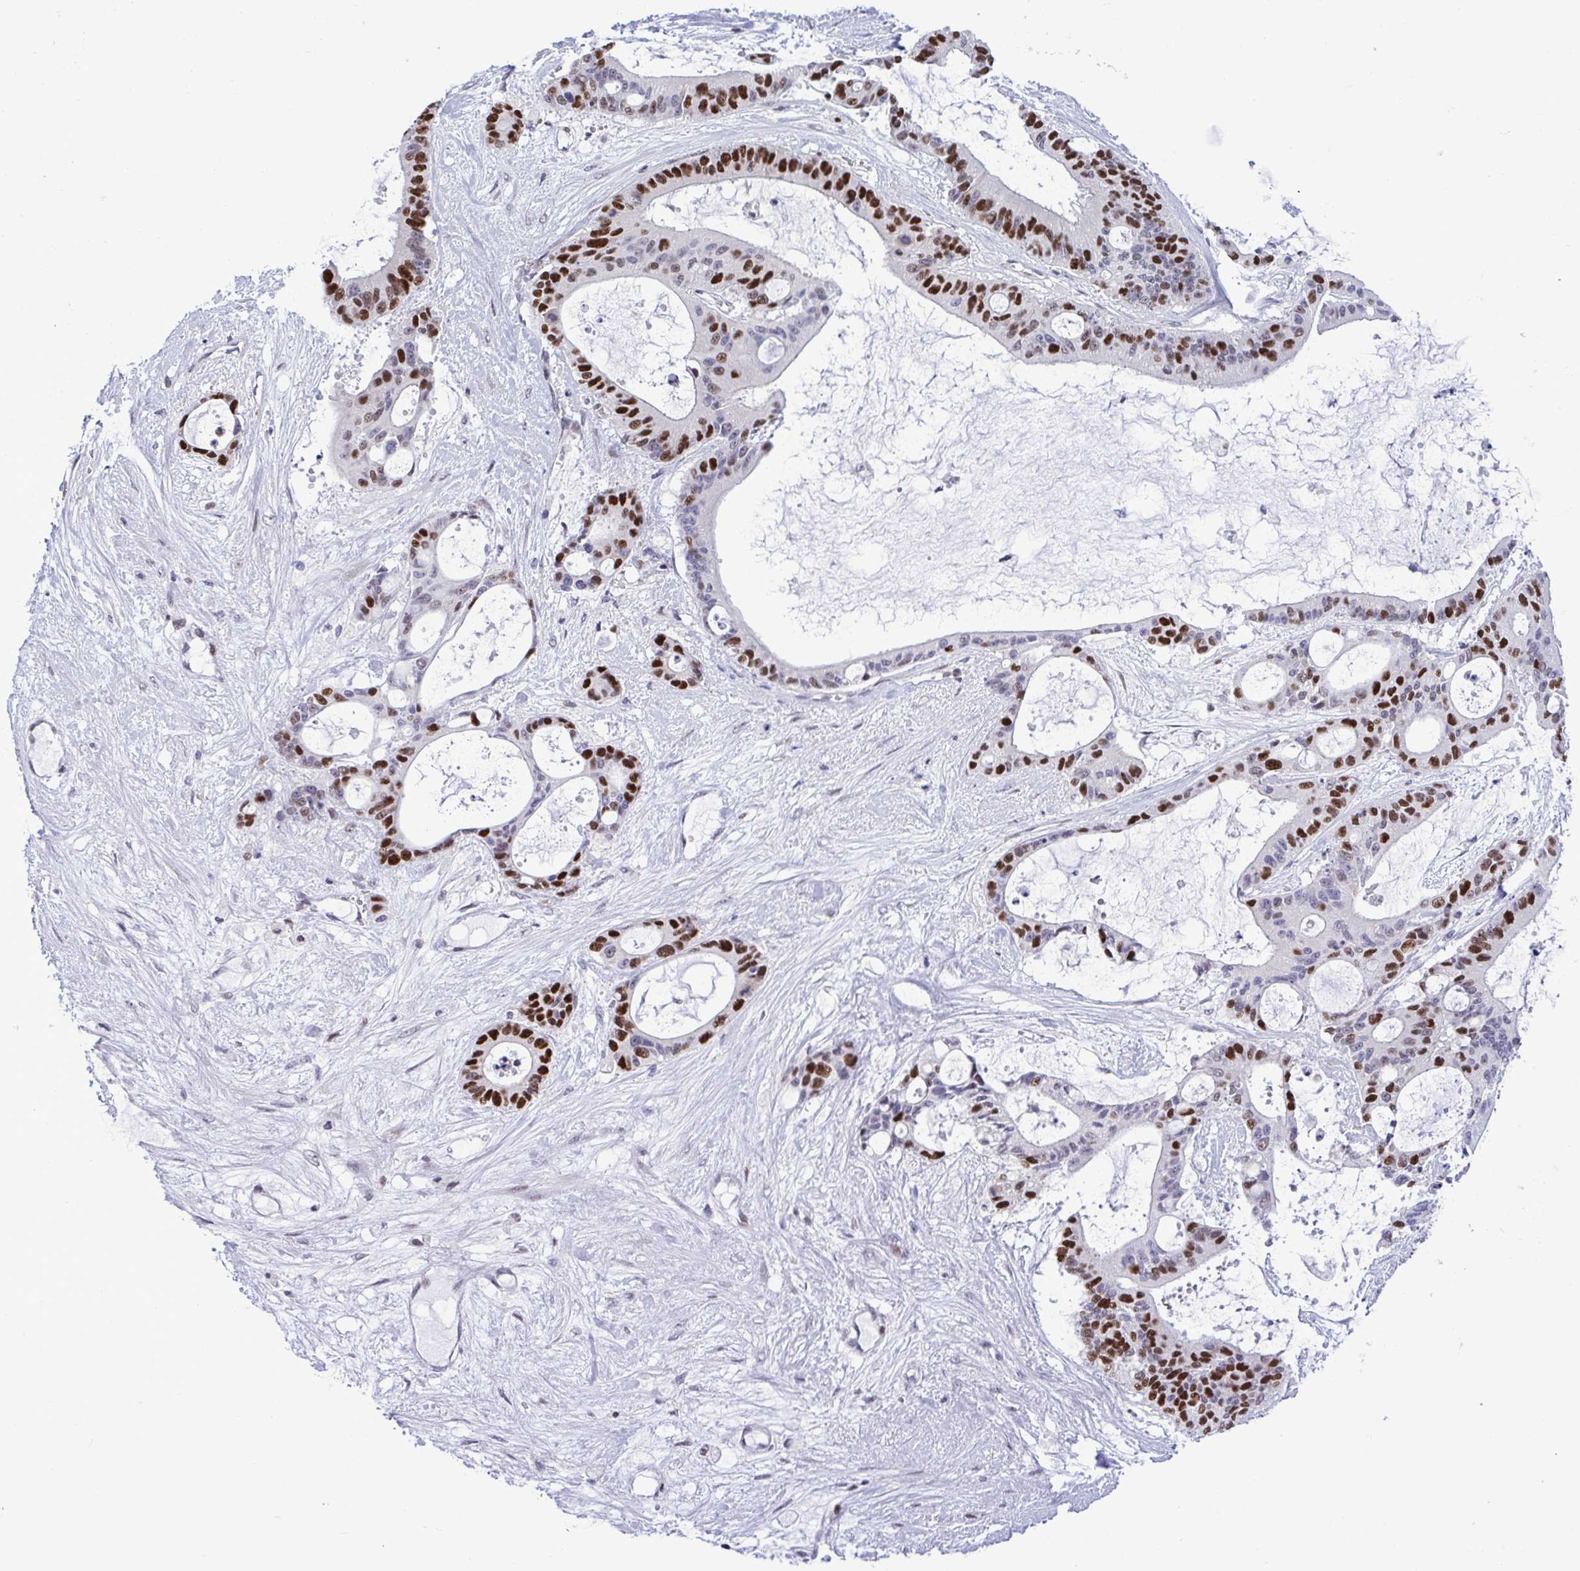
{"staining": {"intensity": "strong", "quantity": "25%-75%", "location": "nuclear"}, "tissue": "liver cancer", "cell_type": "Tumor cells", "image_type": "cancer", "snomed": [{"axis": "morphology", "description": "Normal tissue, NOS"}, {"axis": "morphology", "description": "Cholangiocarcinoma"}, {"axis": "topography", "description": "Liver"}, {"axis": "topography", "description": "Peripheral nerve tissue"}], "caption": "Immunohistochemistry (DAB (3,3'-diaminobenzidine)) staining of liver cancer shows strong nuclear protein expression in approximately 25%-75% of tumor cells.", "gene": "C1QL2", "patient": {"sex": "female", "age": 73}}